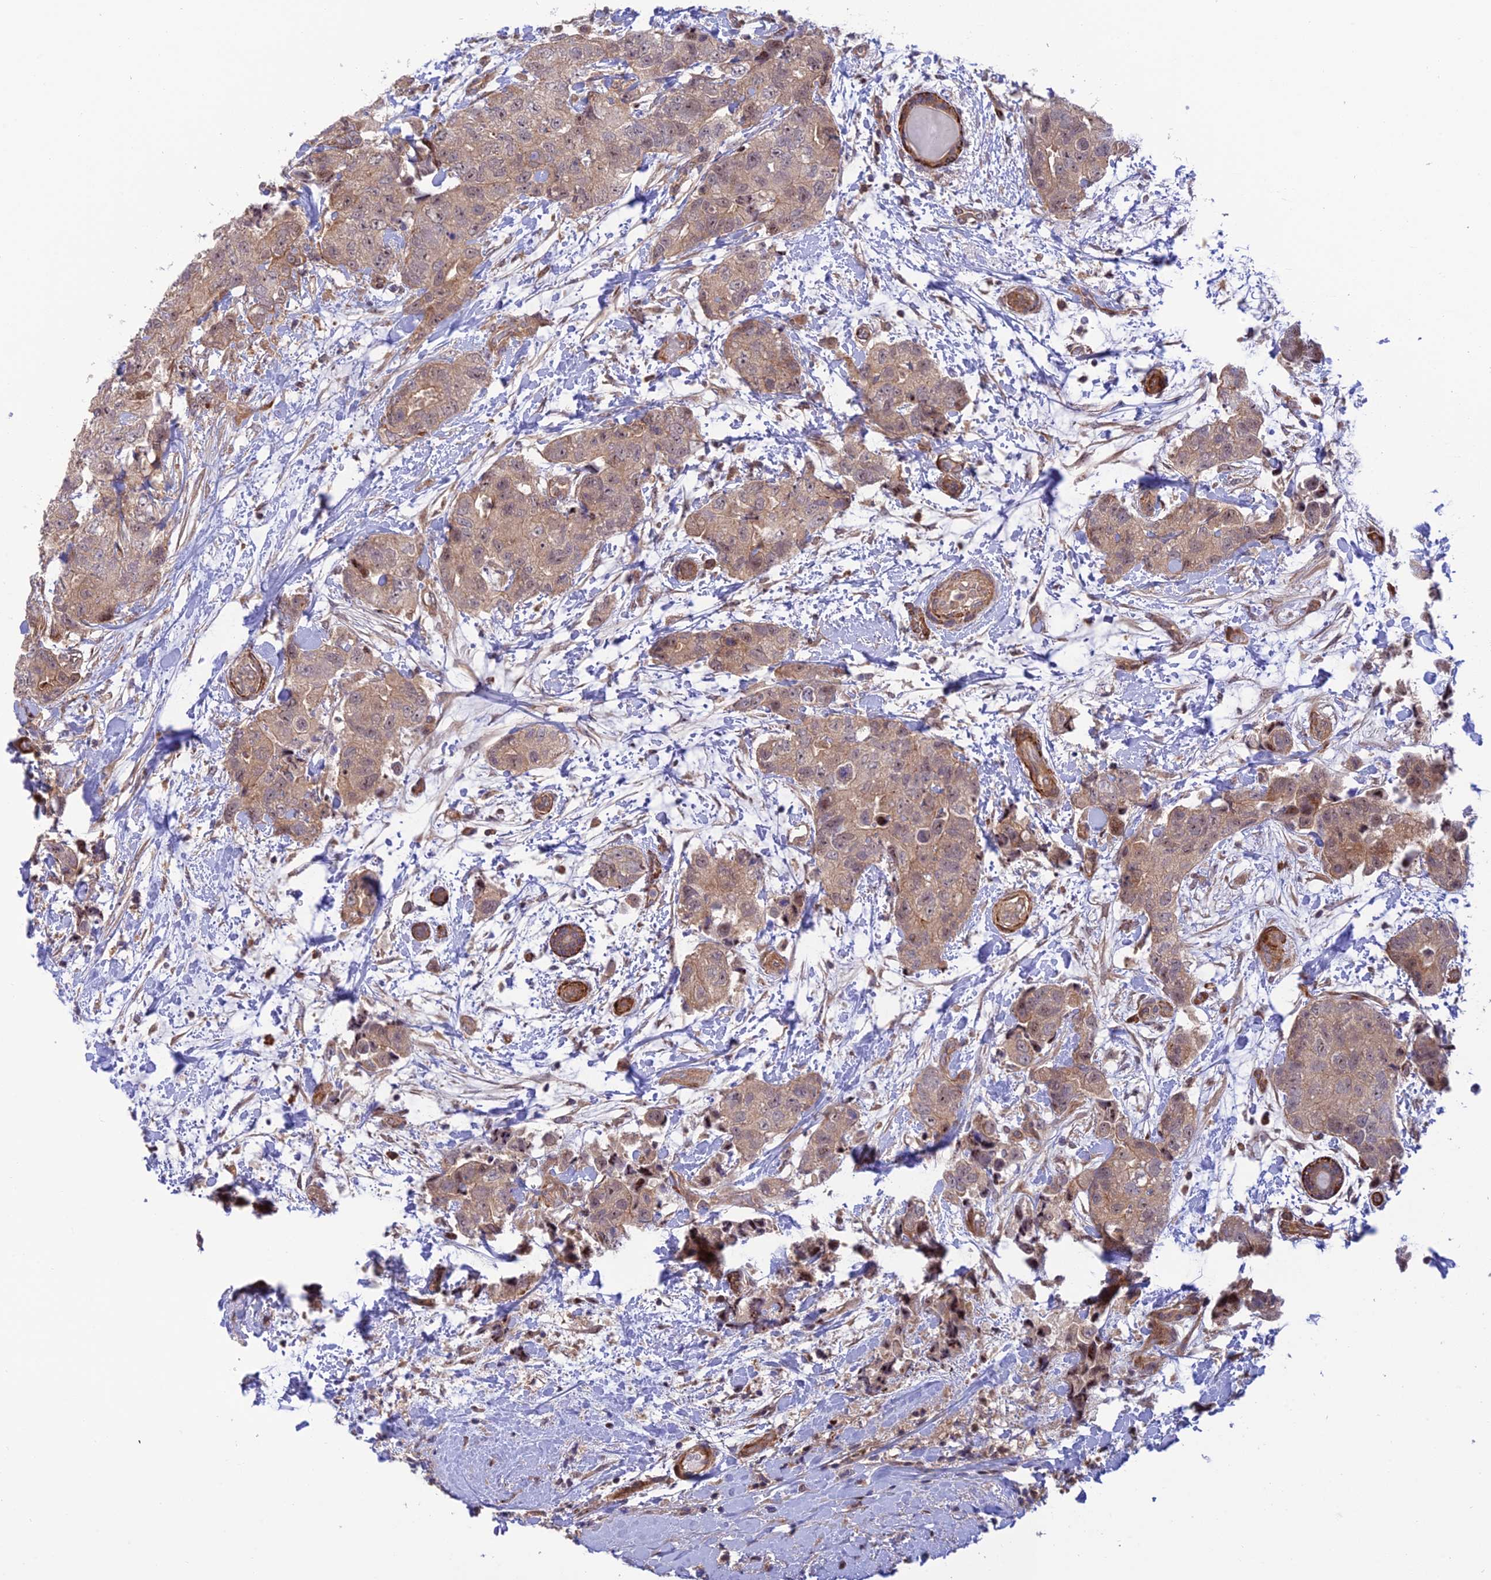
{"staining": {"intensity": "weak", "quantity": ">75%", "location": "cytoplasmic/membranous,nuclear"}, "tissue": "breast cancer", "cell_type": "Tumor cells", "image_type": "cancer", "snomed": [{"axis": "morphology", "description": "Duct carcinoma"}, {"axis": "topography", "description": "Breast"}], "caption": "Protein expression by immunohistochemistry shows weak cytoplasmic/membranous and nuclear expression in about >75% of tumor cells in breast cancer (infiltrating ductal carcinoma).", "gene": "ZNF584", "patient": {"sex": "female", "age": 62}}